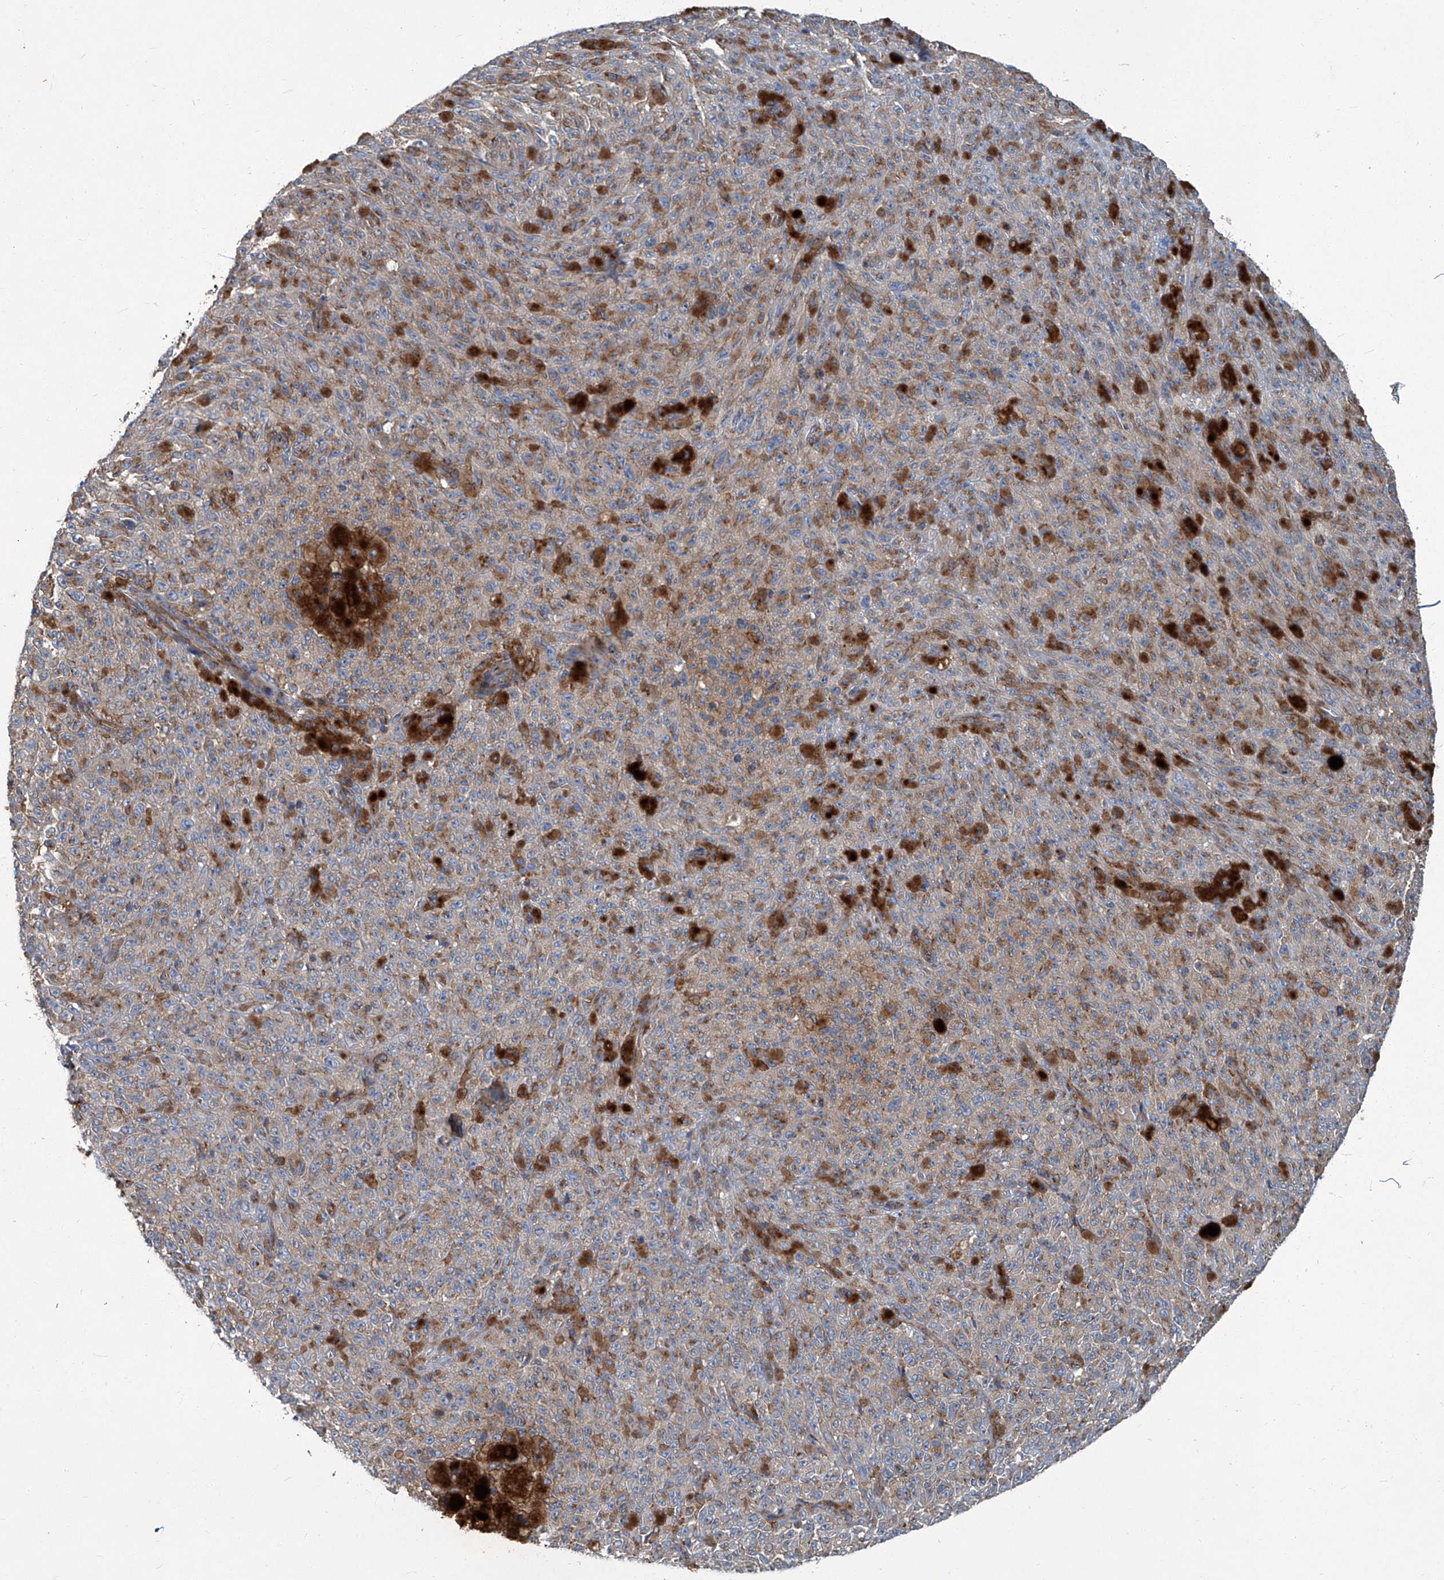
{"staining": {"intensity": "moderate", "quantity": "25%-75%", "location": "cytoplasmic/membranous"}, "tissue": "melanoma", "cell_type": "Tumor cells", "image_type": "cancer", "snomed": [{"axis": "morphology", "description": "Malignant melanoma, NOS"}, {"axis": "topography", "description": "Skin"}], "caption": "This photomicrograph demonstrates immunohistochemistry (IHC) staining of human melanoma, with medium moderate cytoplasmic/membranous staining in approximately 25%-75% of tumor cells.", "gene": "PIGH", "patient": {"sex": "female", "age": 82}}